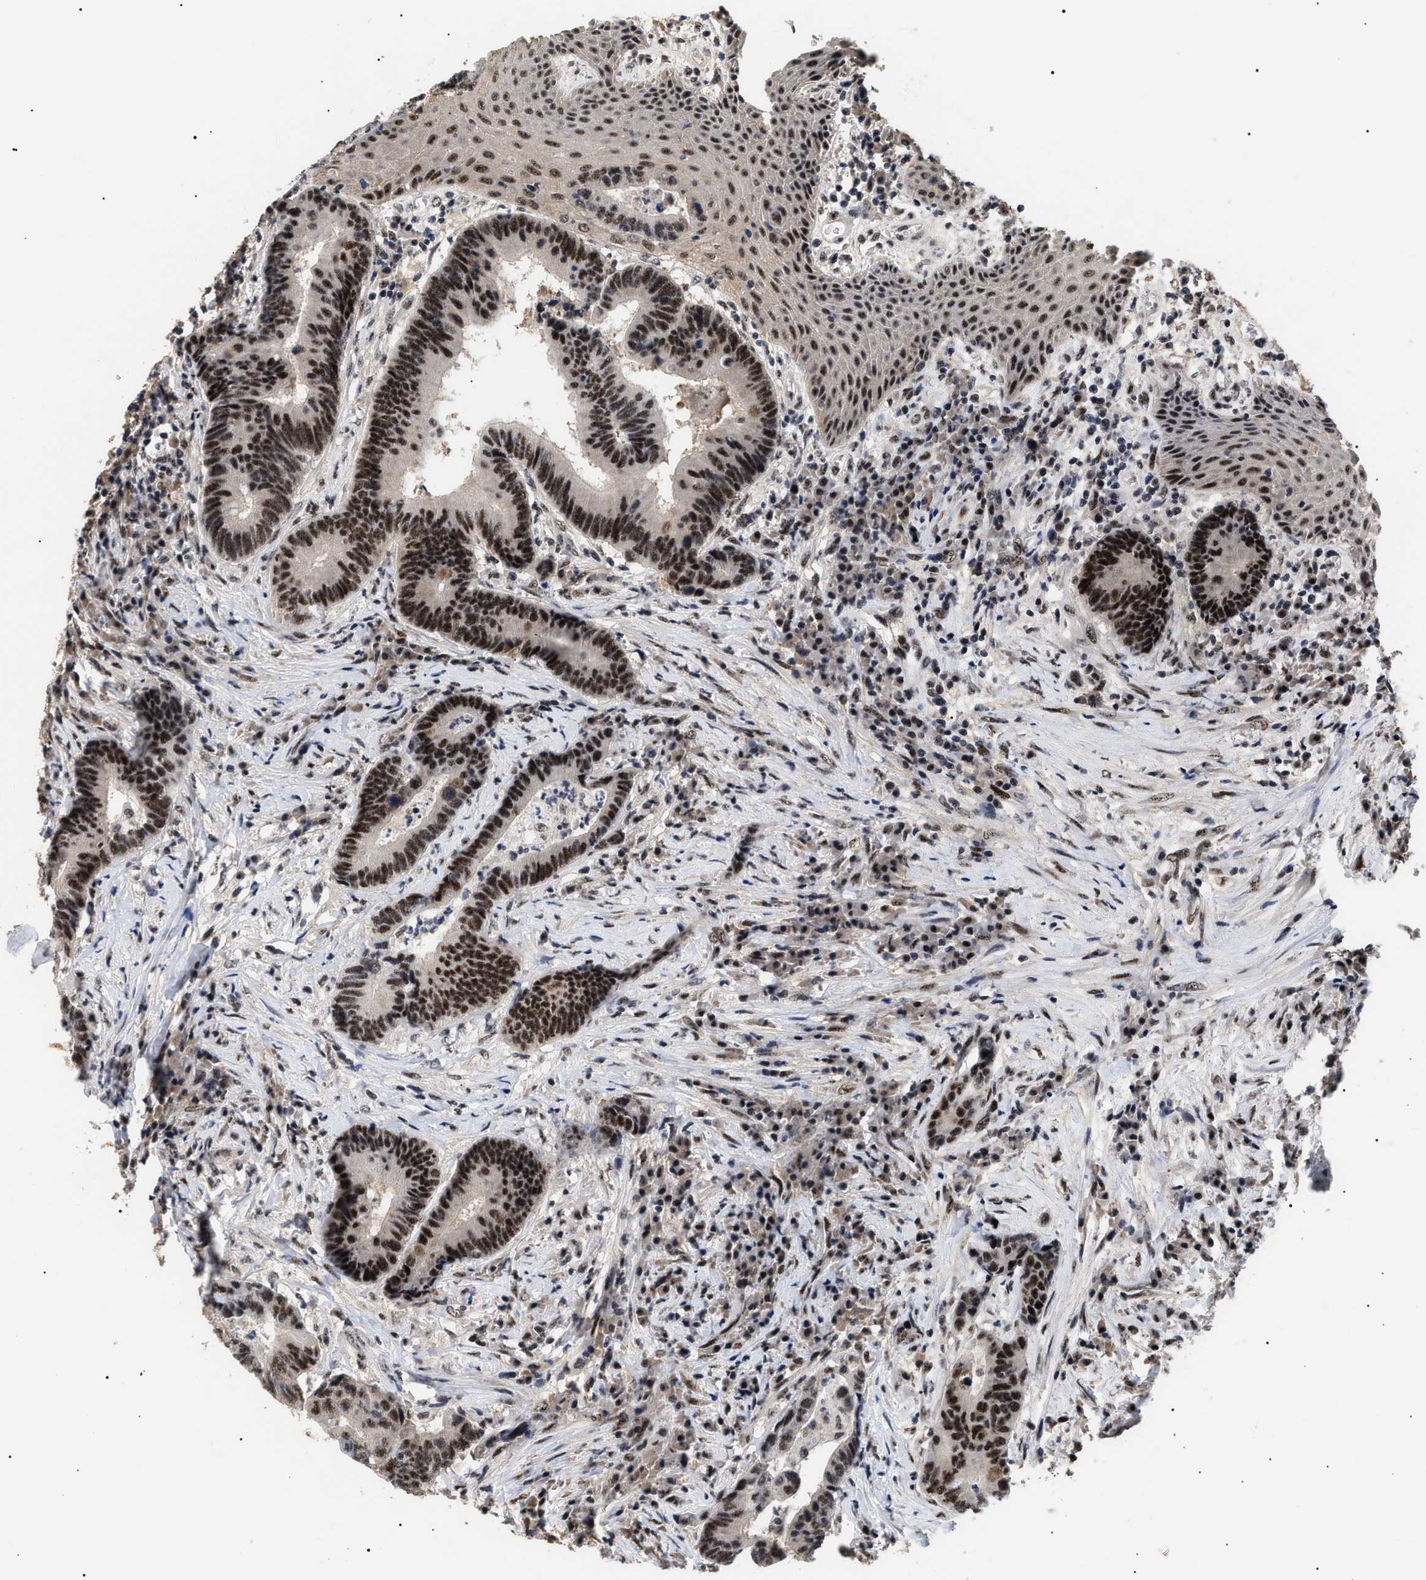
{"staining": {"intensity": "strong", "quantity": ">75%", "location": "nuclear"}, "tissue": "colorectal cancer", "cell_type": "Tumor cells", "image_type": "cancer", "snomed": [{"axis": "morphology", "description": "Adenocarcinoma, NOS"}, {"axis": "topography", "description": "Rectum"}, {"axis": "topography", "description": "Anal"}], "caption": "Tumor cells reveal strong nuclear expression in approximately >75% of cells in colorectal cancer. (DAB = brown stain, brightfield microscopy at high magnification).", "gene": "CAAP1", "patient": {"sex": "female", "age": 89}}